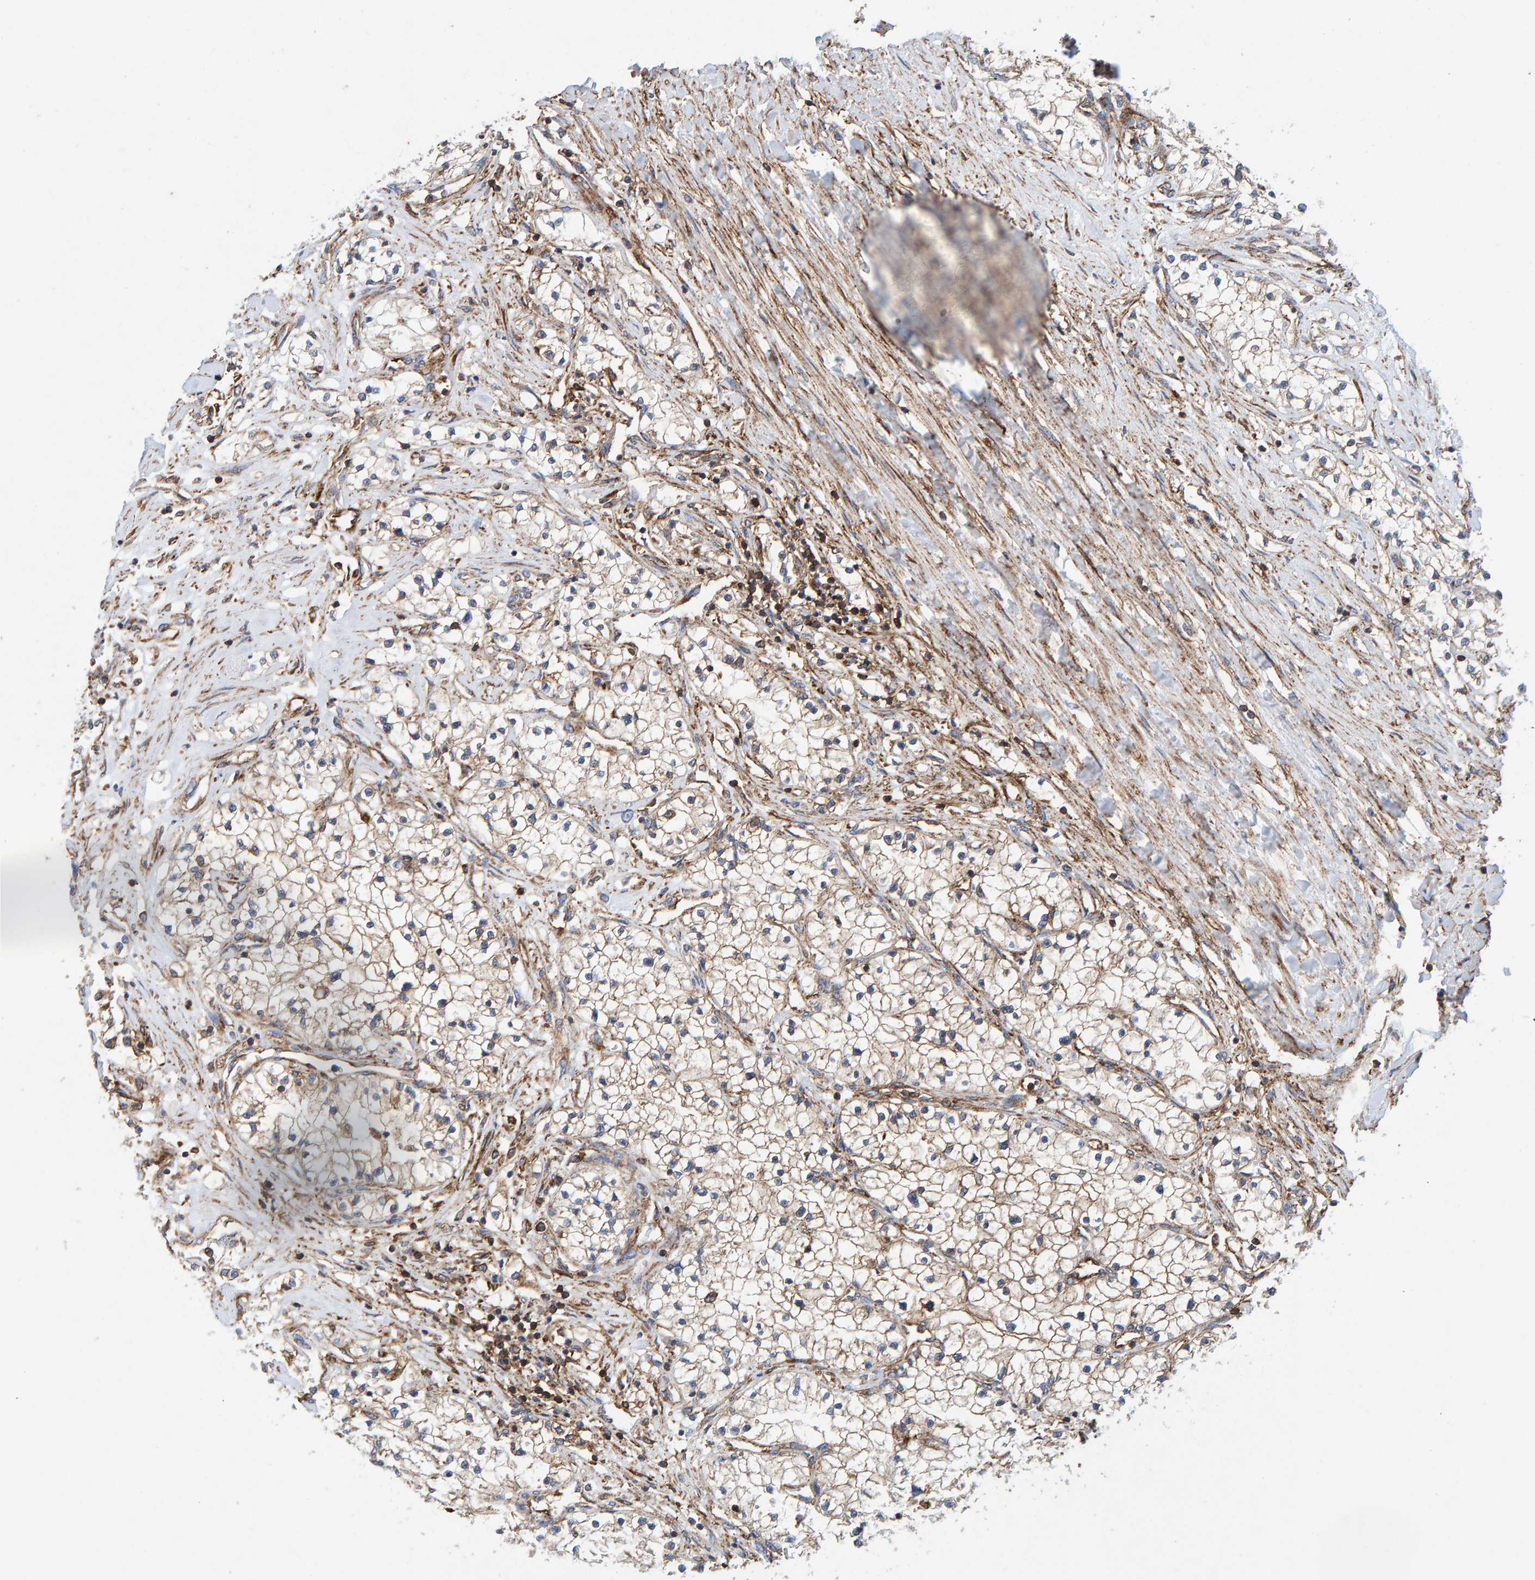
{"staining": {"intensity": "weak", "quantity": ">75%", "location": "cytoplasmic/membranous"}, "tissue": "renal cancer", "cell_type": "Tumor cells", "image_type": "cancer", "snomed": [{"axis": "morphology", "description": "Adenocarcinoma, NOS"}, {"axis": "topography", "description": "Kidney"}], "caption": "Human renal cancer (adenocarcinoma) stained with a protein marker exhibits weak staining in tumor cells.", "gene": "MVP", "patient": {"sex": "male", "age": 68}}